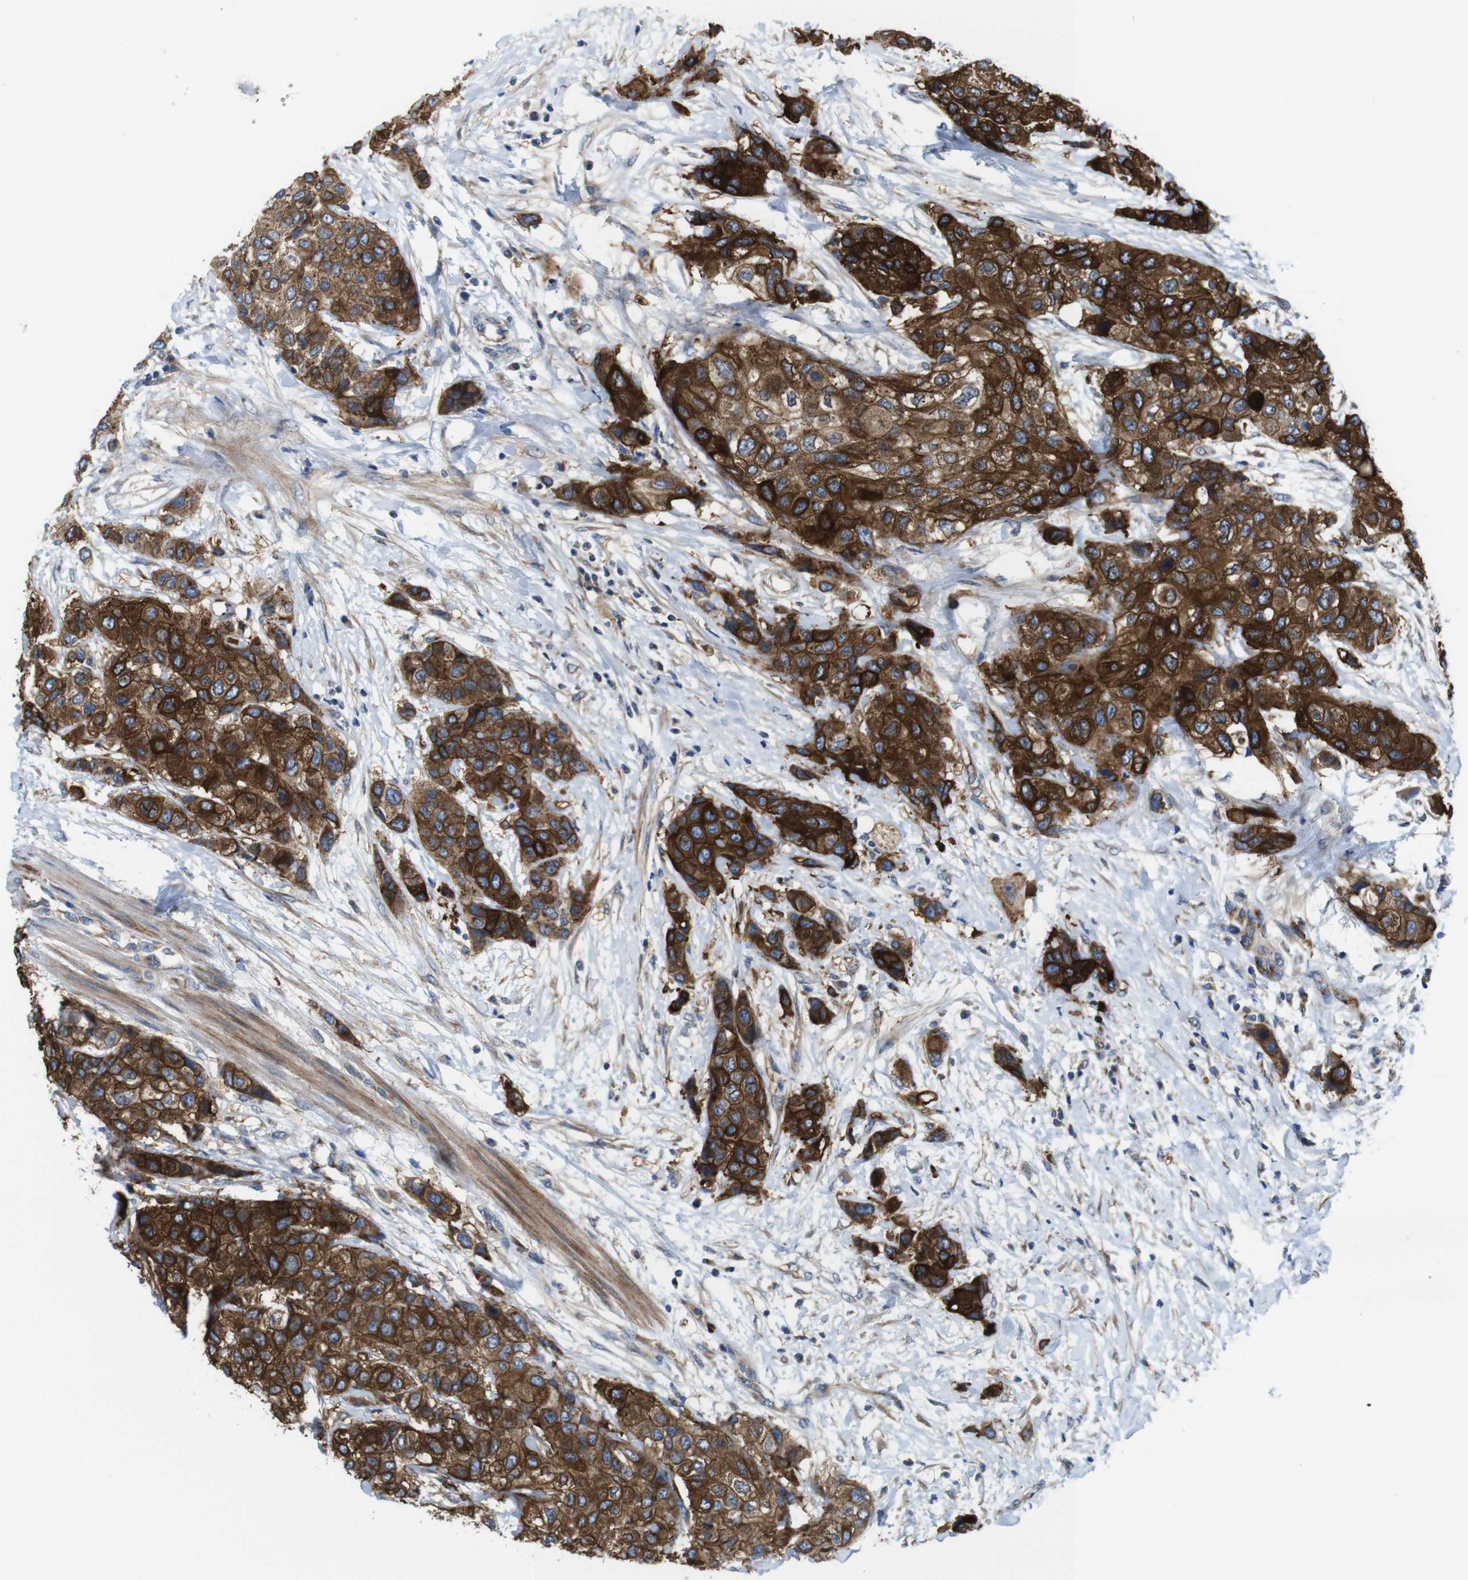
{"staining": {"intensity": "strong", "quantity": ">75%", "location": "cytoplasmic/membranous"}, "tissue": "urothelial cancer", "cell_type": "Tumor cells", "image_type": "cancer", "snomed": [{"axis": "morphology", "description": "Urothelial carcinoma, High grade"}, {"axis": "topography", "description": "Urinary bladder"}], "caption": "Strong cytoplasmic/membranous staining is appreciated in approximately >75% of tumor cells in urothelial carcinoma (high-grade).", "gene": "EFCAB14", "patient": {"sex": "female", "age": 56}}